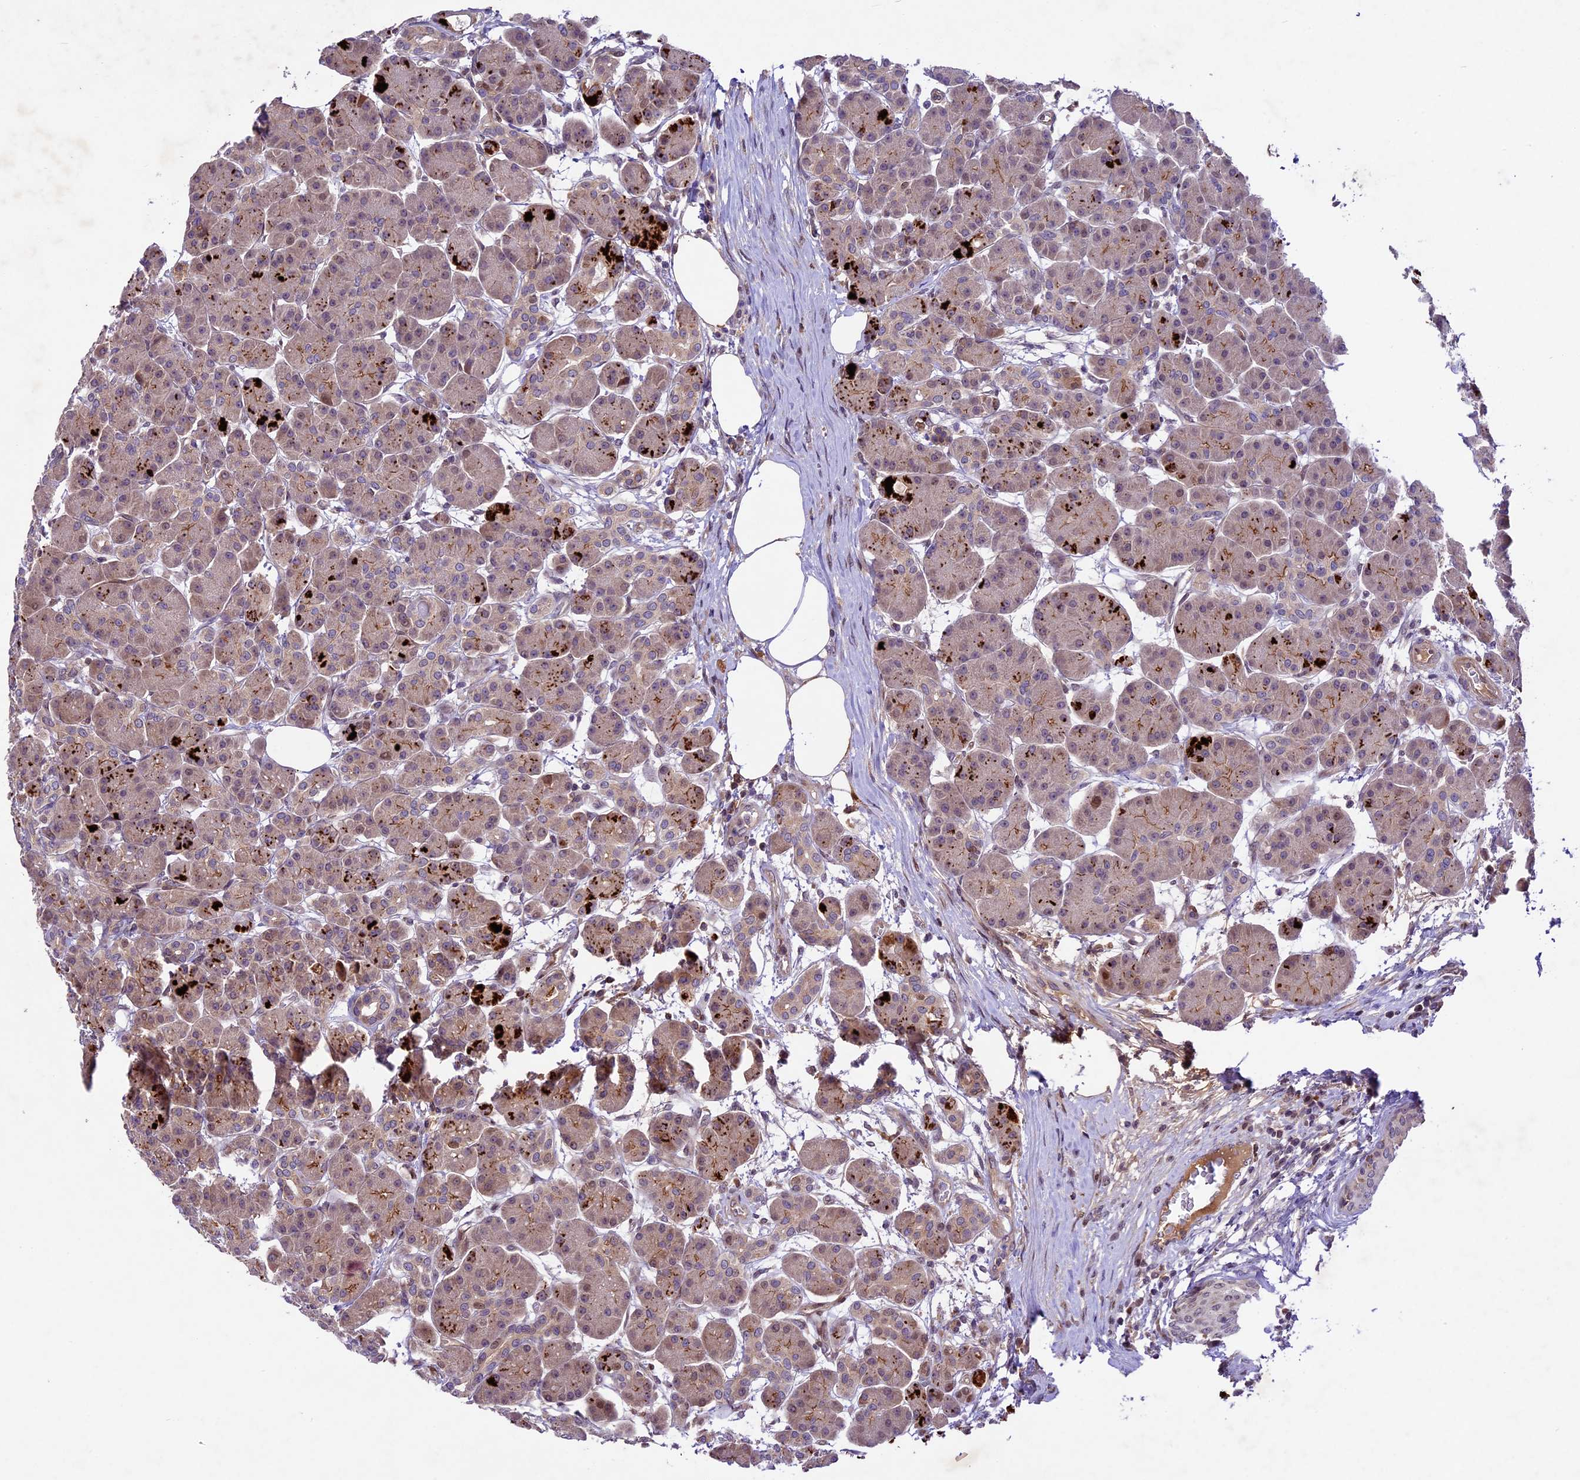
{"staining": {"intensity": "moderate", "quantity": ">75%", "location": "cytoplasmic/membranous"}, "tissue": "pancreas", "cell_type": "Exocrine glandular cells", "image_type": "normal", "snomed": [{"axis": "morphology", "description": "Normal tissue, NOS"}, {"axis": "topography", "description": "Pancreas"}], "caption": "Moderate cytoplasmic/membranous staining for a protein is appreciated in about >75% of exocrine glandular cells of unremarkable pancreas using immunohistochemistry (IHC).", "gene": "CCSER1", "patient": {"sex": "male", "age": 63}}